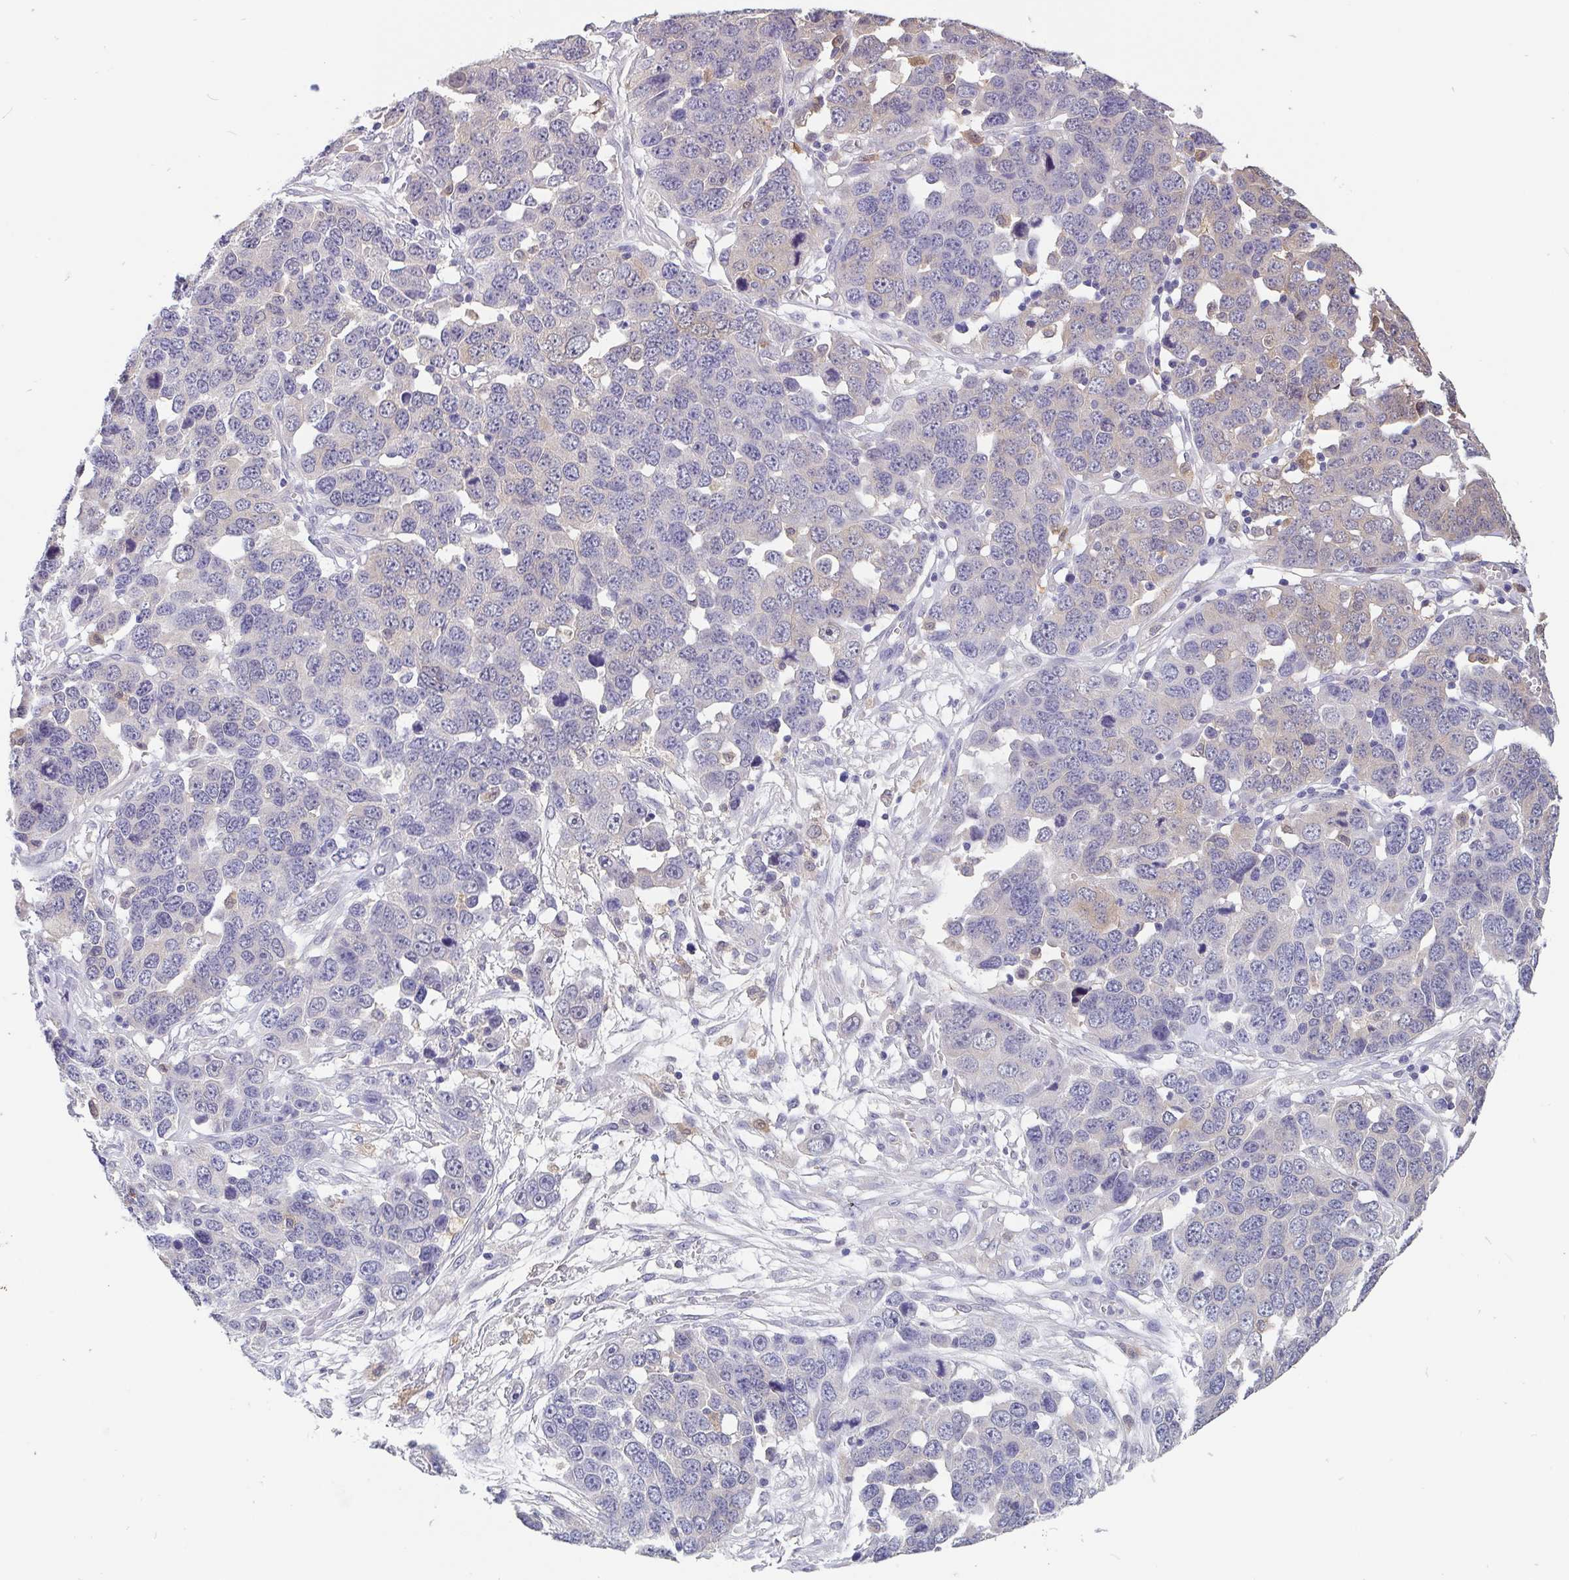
{"staining": {"intensity": "negative", "quantity": "none", "location": "none"}, "tissue": "ovarian cancer", "cell_type": "Tumor cells", "image_type": "cancer", "snomed": [{"axis": "morphology", "description": "Cystadenocarcinoma, serous, NOS"}, {"axis": "topography", "description": "Ovary"}], "caption": "An IHC photomicrograph of ovarian cancer is shown. There is no staining in tumor cells of ovarian cancer. (DAB (3,3'-diaminobenzidine) immunohistochemistry visualized using brightfield microscopy, high magnification).", "gene": "IDH1", "patient": {"sex": "female", "age": 76}}